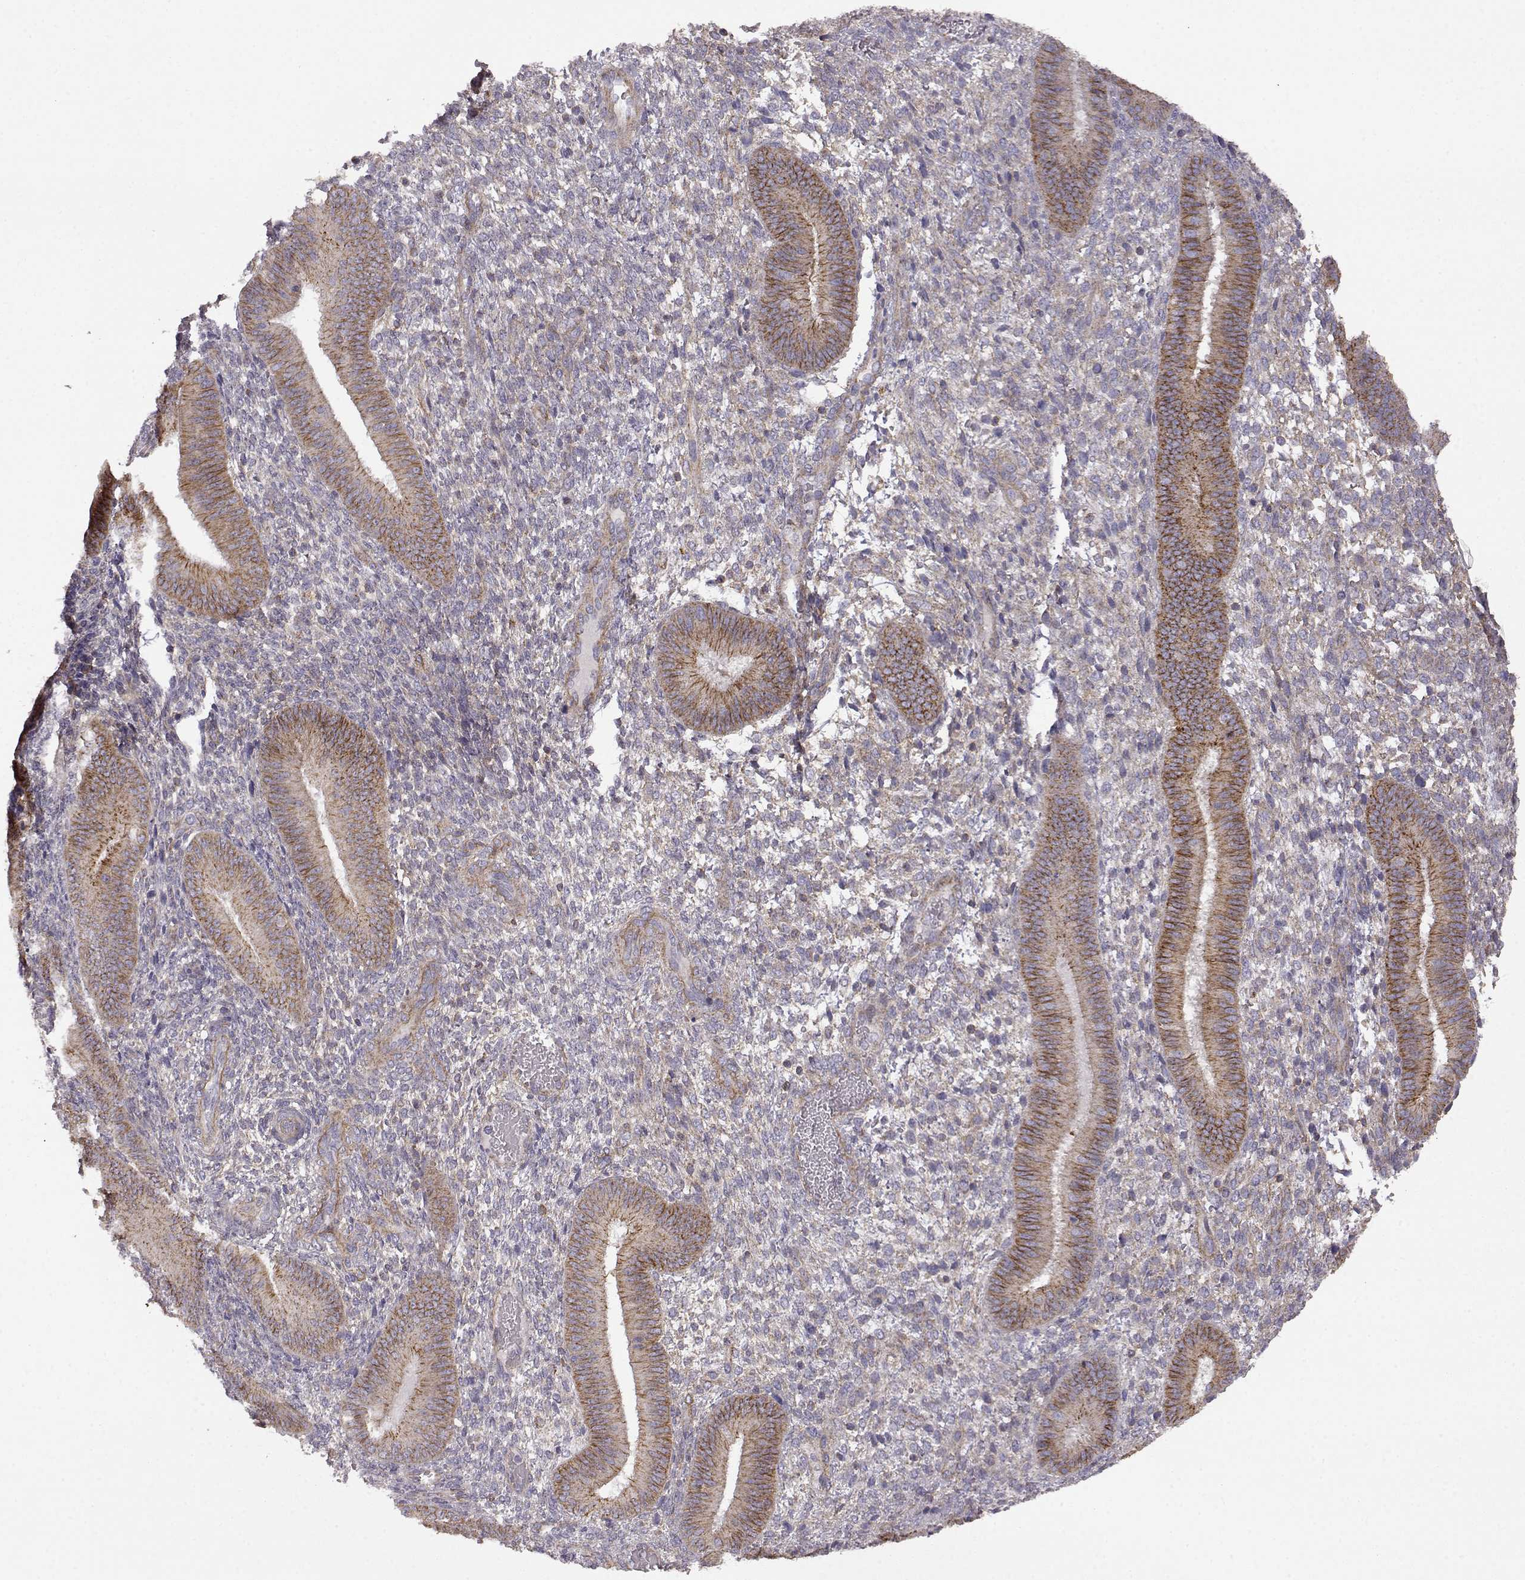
{"staining": {"intensity": "negative", "quantity": "none", "location": "none"}, "tissue": "endometrium", "cell_type": "Cells in endometrial stroma", "image_type": "normal", "snomed": [{"axis": "morphology", "description": "Normal tissue, NOS"}, {"axis": "topography", "description": "Endometrium"}], "caption": "Unremarkable endometrium was stained to show a protein in brown. There is no significant staining in cells in endometrial stroma. (DAB immunohistochemistry (IHC), high magnification).", "gene": "DDC", "patient": {"sex": "female", "age": 39}}